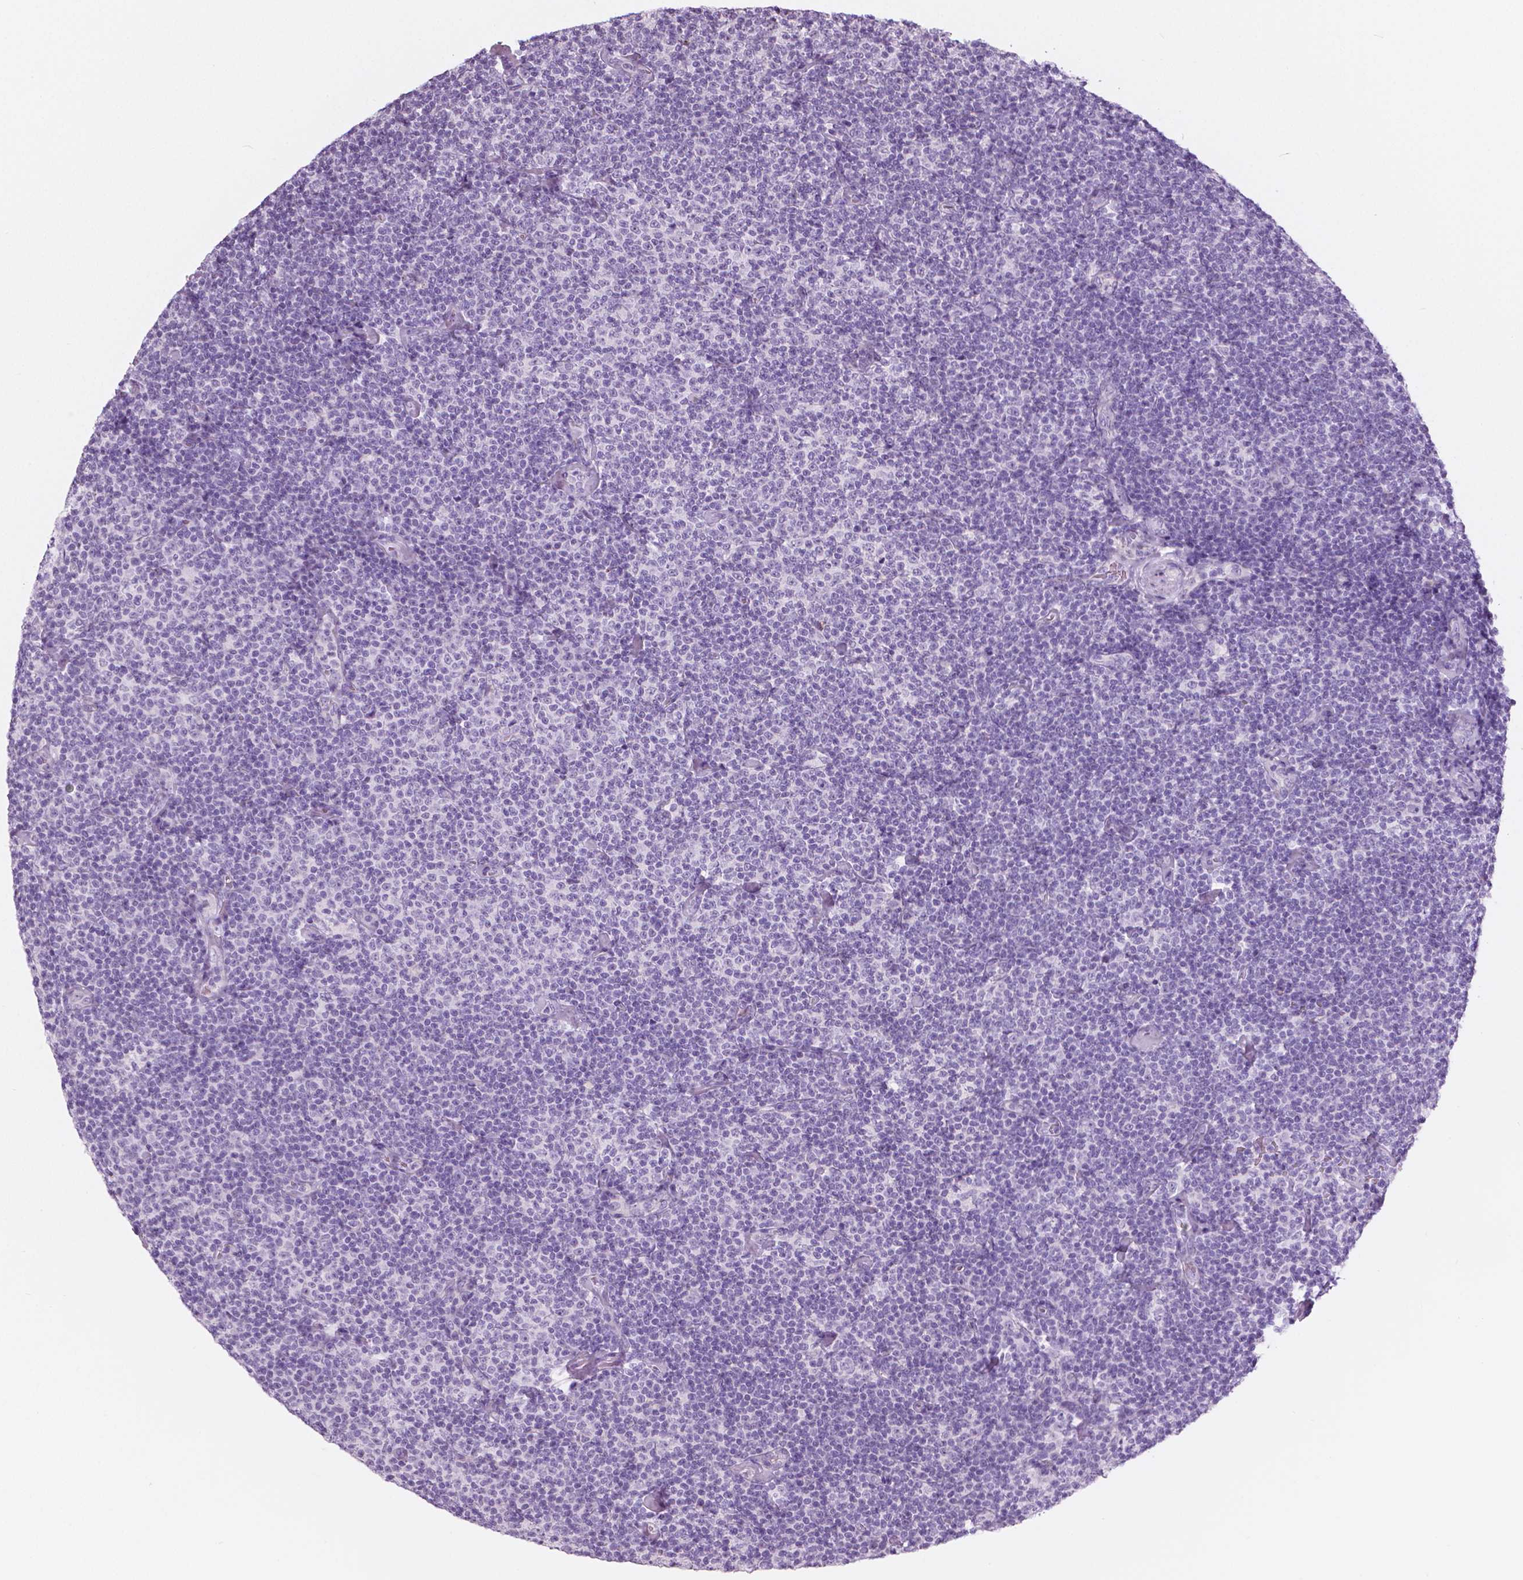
{"staining": {"intensity": "negative", "quantity": "none", "location": "none"}, "tissue": "lymphoma", "cell_type": "Tumor cells", "image_type": "cancer", "snomed": [{"axis": "morphology", "description": "Malignant lymphoma, non-Hodgkin's type, Low grade"}, {"axis": "topography", "description": "Lymph node"}], "caption": "Lymphoma stained for a protein using immunohistochemistry demonstrates no positivity tumor cells.", "gene": "A4GNT", "patient": {"sex": "male", "age": 81}}